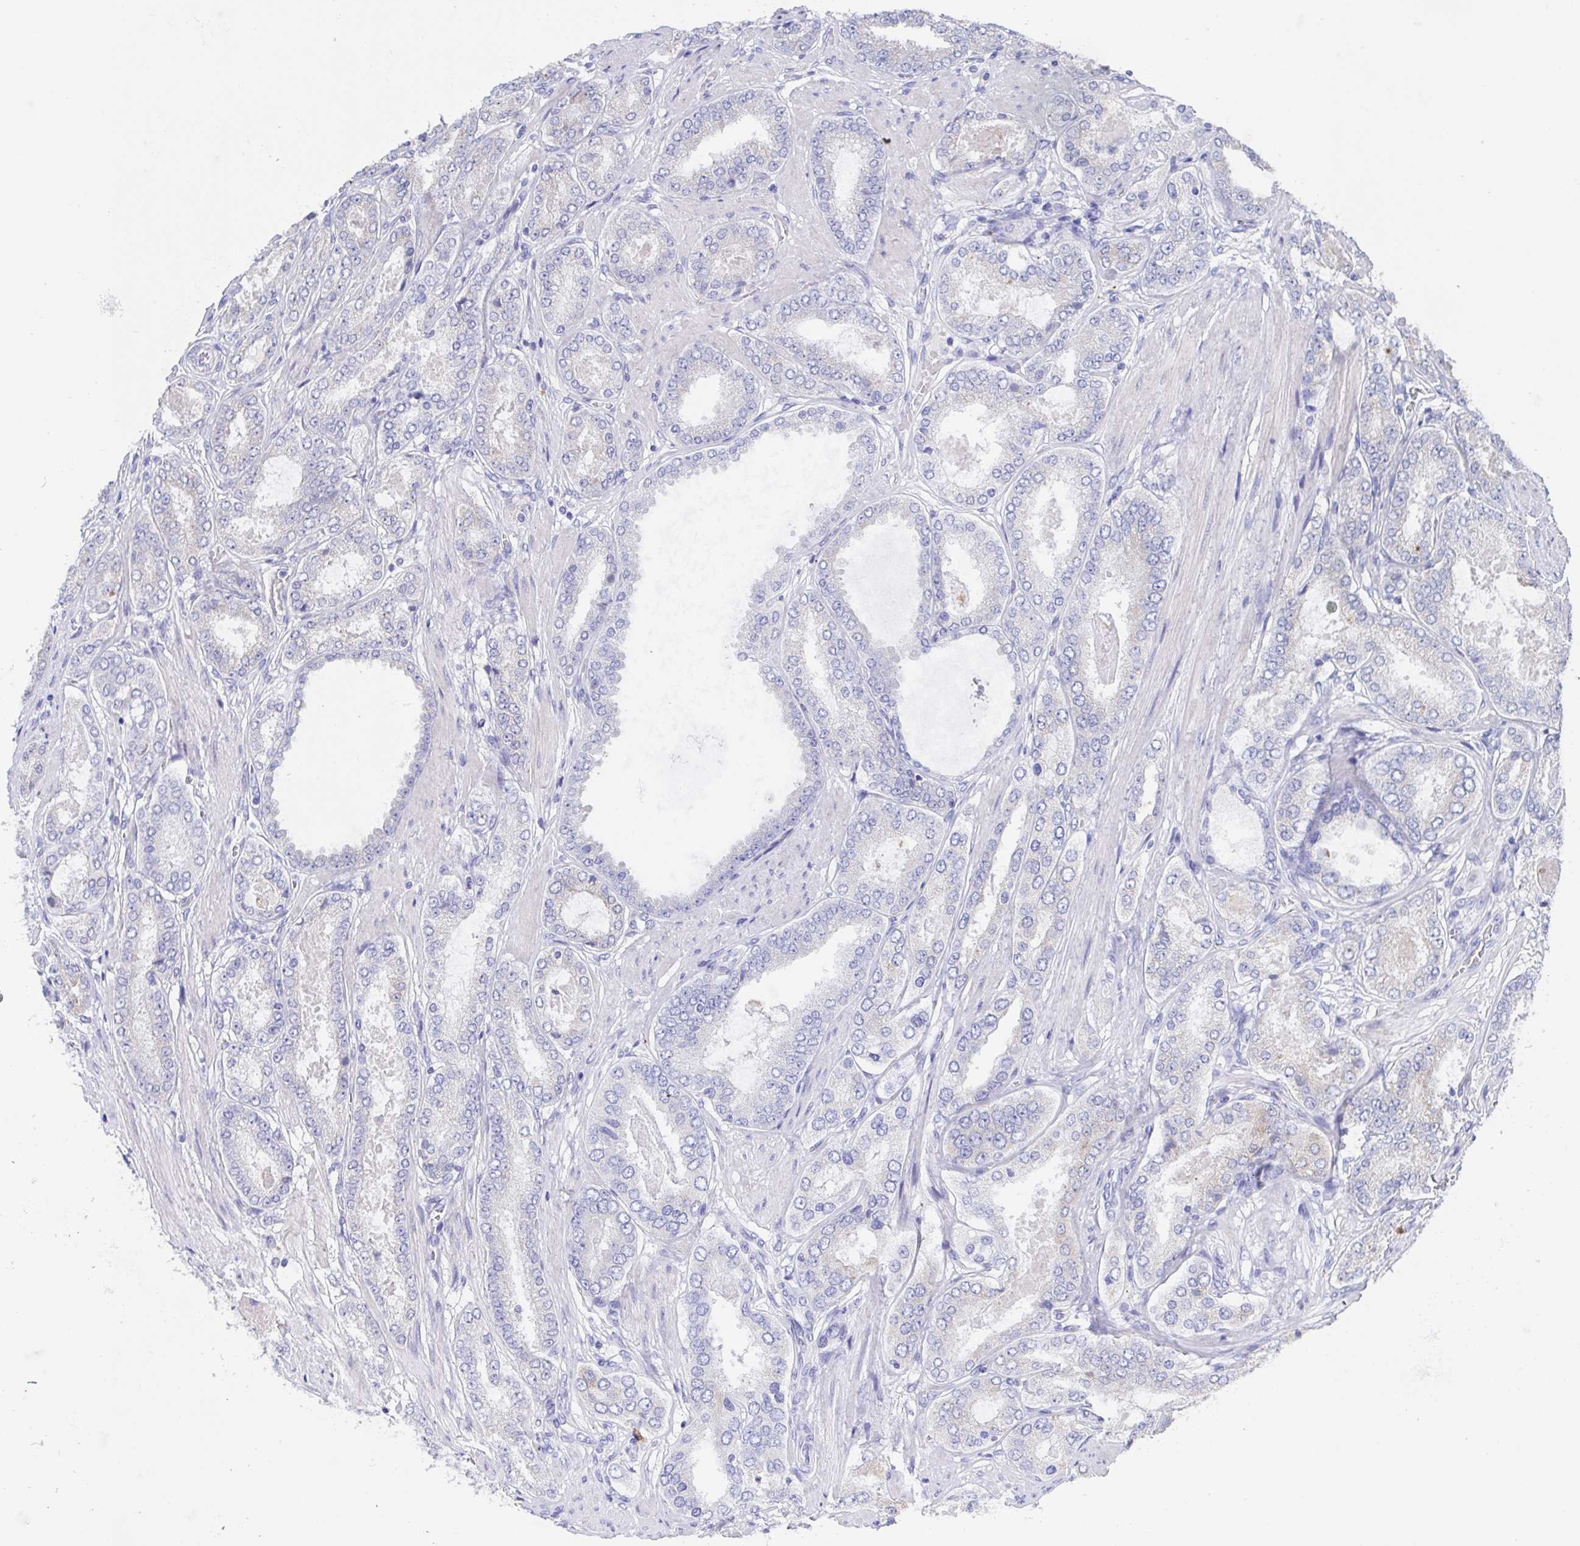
{"staining": {"intensity": "negative", "quantity": "none", "location": "none"}, "tissue": "prostate cancer", "cell_type": "Tumor cells", "image_type": "cancer", "snomed": [{"axis": "morphology", "description": "Adenocarcinoma, High grade"}, {"axis": "topography", "description": "Prostate"}], "caption": "A micrograph of human adenocarcinoma (high-grade) (prostate) is negative for staining in tumor cells.", "gene": "SSC4D", "patient": {"sex": "male", "age": 63}}